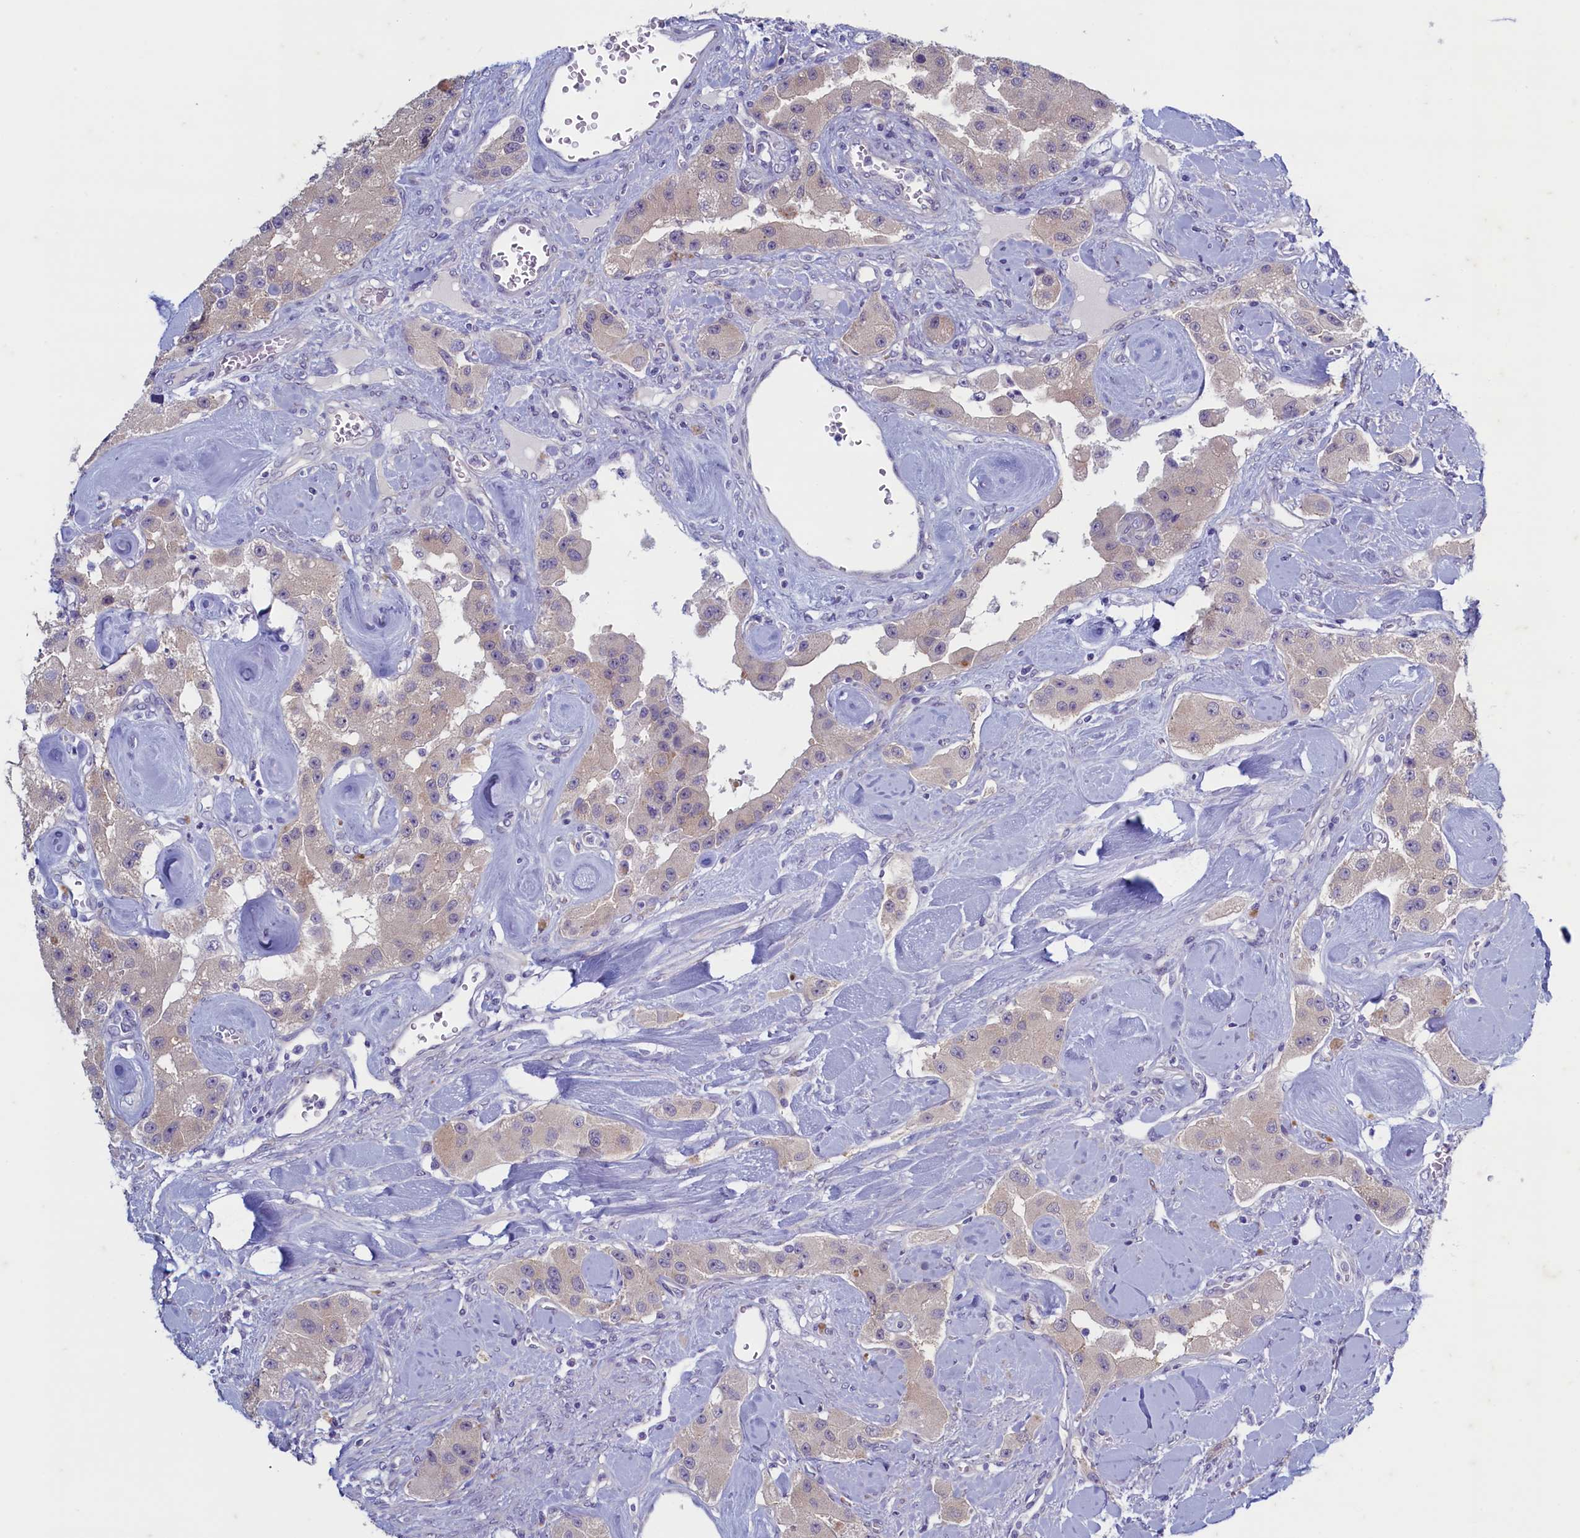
{"staining": {"intensity": "weak", "quantity": "25%-75%", "location": "cytoplasmic/membranous"}, "tissue": "carcinoid", "cell_type": "Tumor cells", "image_type": "cancer", "snomed": [{"axis": "morphology", "description": "Carcinoid, malignant, NOS"}, {"axis": "topography", "description": "Pancreas"}], "caption": "Tumor cells show low levels of weak cytoplasmic/membranous staining in about 25%-75% of cells in carcinoid.", "gene": "MAP1LC3A", "patient": {"sex": "male", "age": 41}}